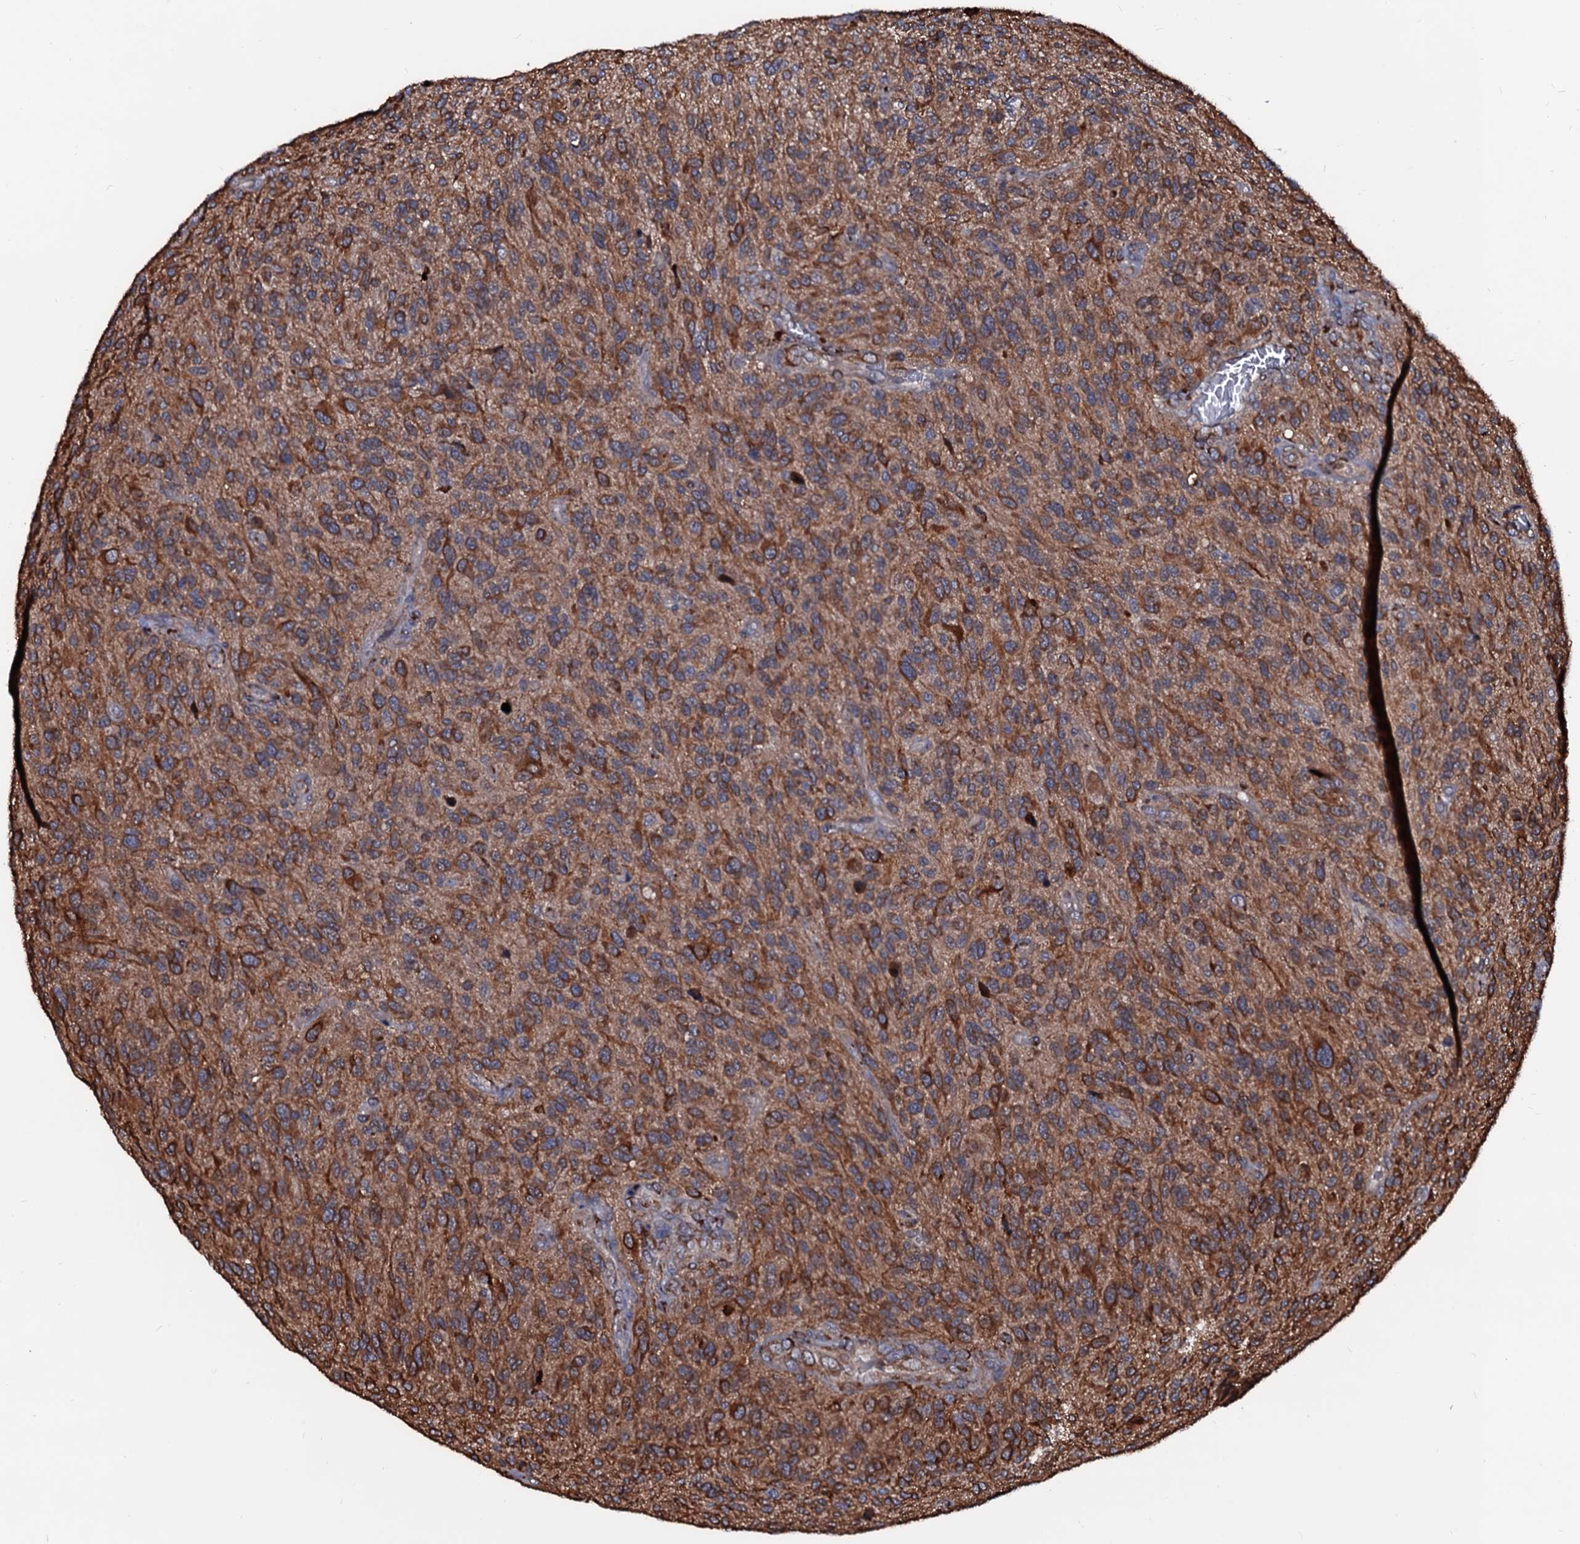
{"staining": {"intensity": "moderate", "quantity": "25%-75%", "location": "cytoplasmic/membranous"}, "tissue": "glioma", "cell_type": "Tumor cells", "image_type": "cancer", "snomed": [{"axis": "morphology", "description": "Glioma, malignant, High grade"}, {"axis": "topography", "description": "Brain"}], "caption": "Protein expression analysis of glioma reveals moderate cytoplasmic/membranous staining in approximately 25%-75% of tumor cells.", "gene": "N4BP1", "patient": {"sex": "male", "age": 47}}